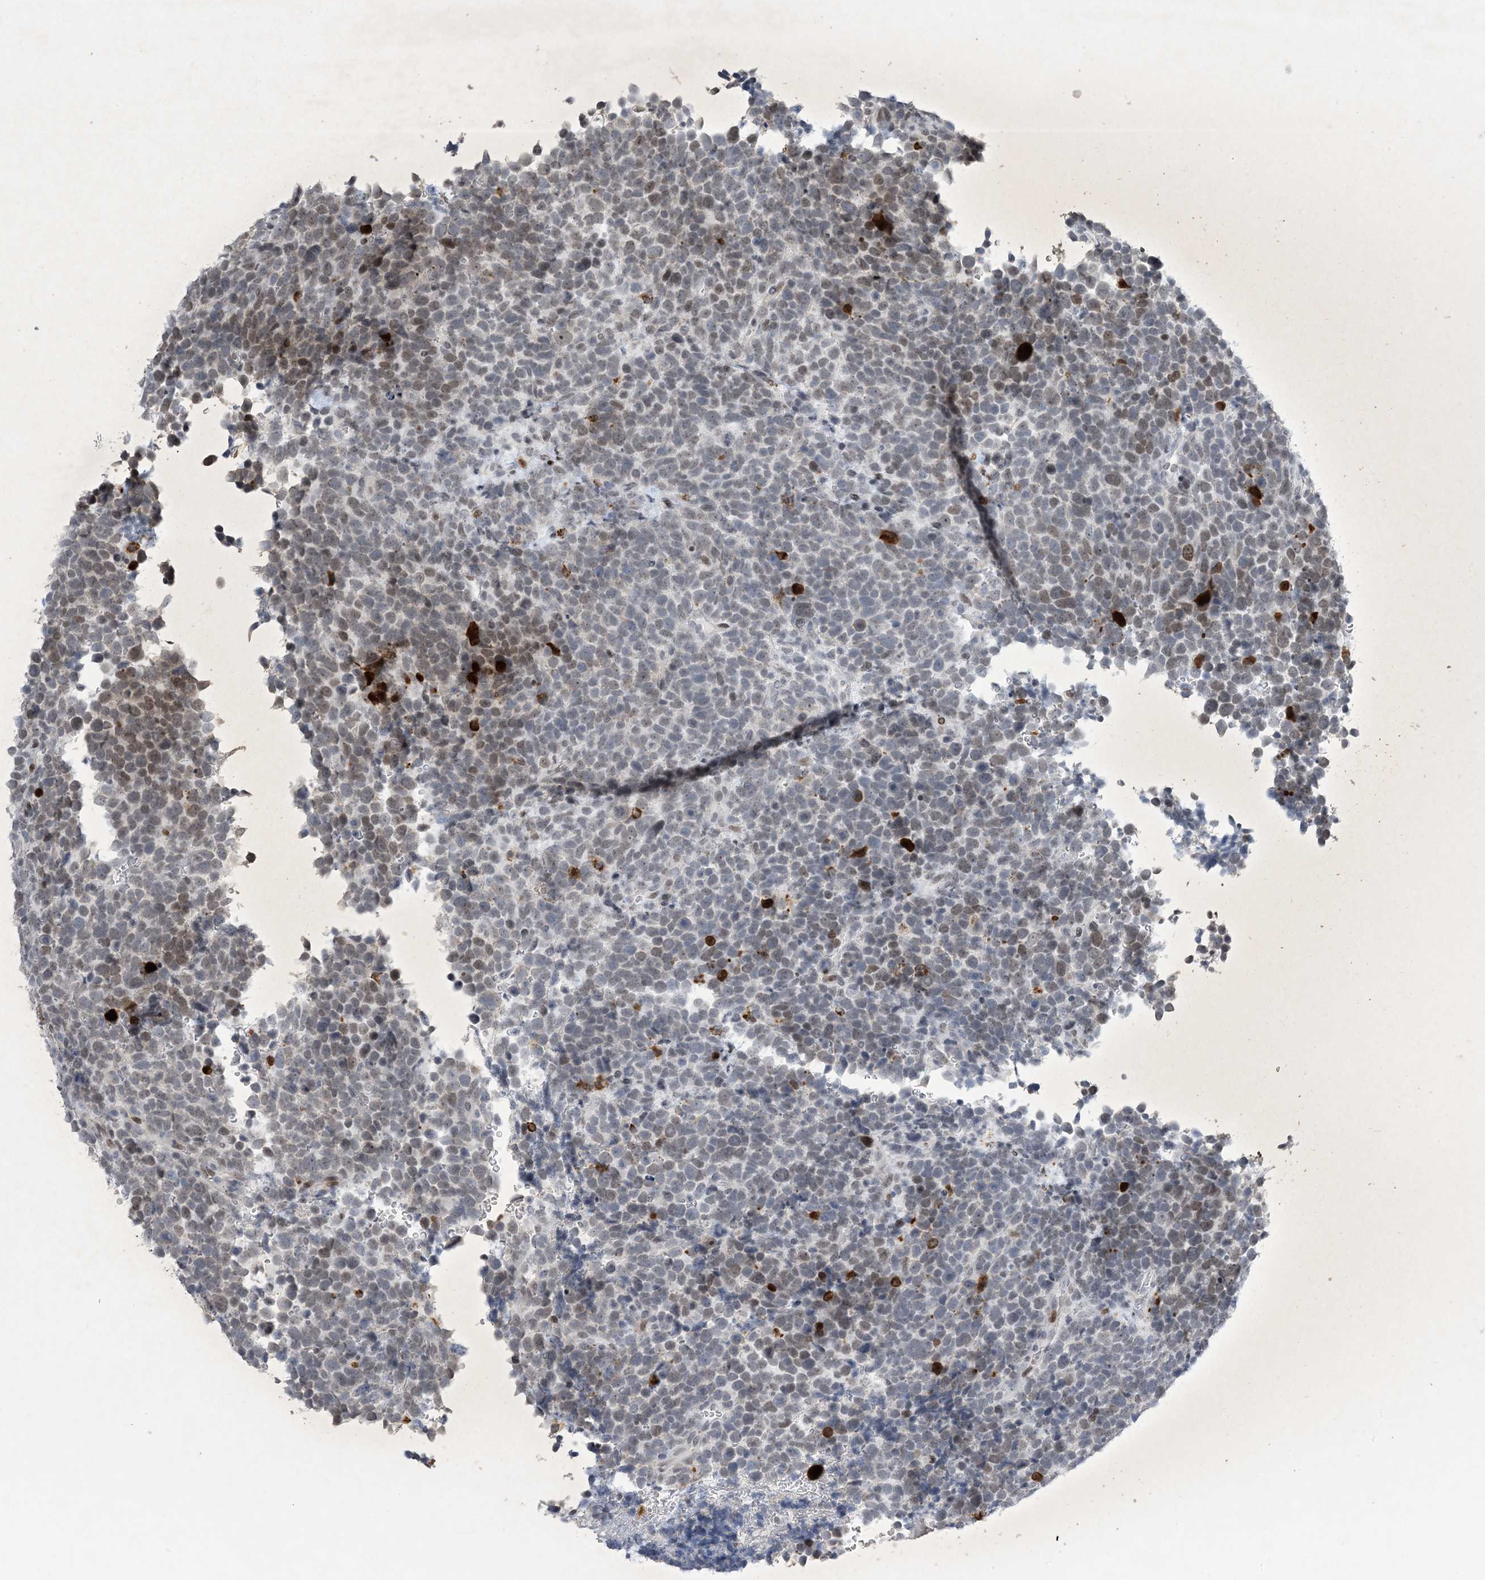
{"staining": {"intensity": "moderate", "quantity": "<25%", "location": "nuclear"}, "tissue": "urothelial cancer", "cell_type": "Tumor cells", "image_type": "cancer", "snomed": [{"axis": "morphology", "description": "Urothelial carcinoma, High grade"}, {"axis": "topography", "description": "Urinary bladder"}], "caption": "Immunohistochemical staining of human urothelial cancer demonstrates low levels of moderate nuclear protein expression in approximately <25% of tumor cells.", "gene": "SLC25A53", "patient": {"sex": "female", "age": 82}}